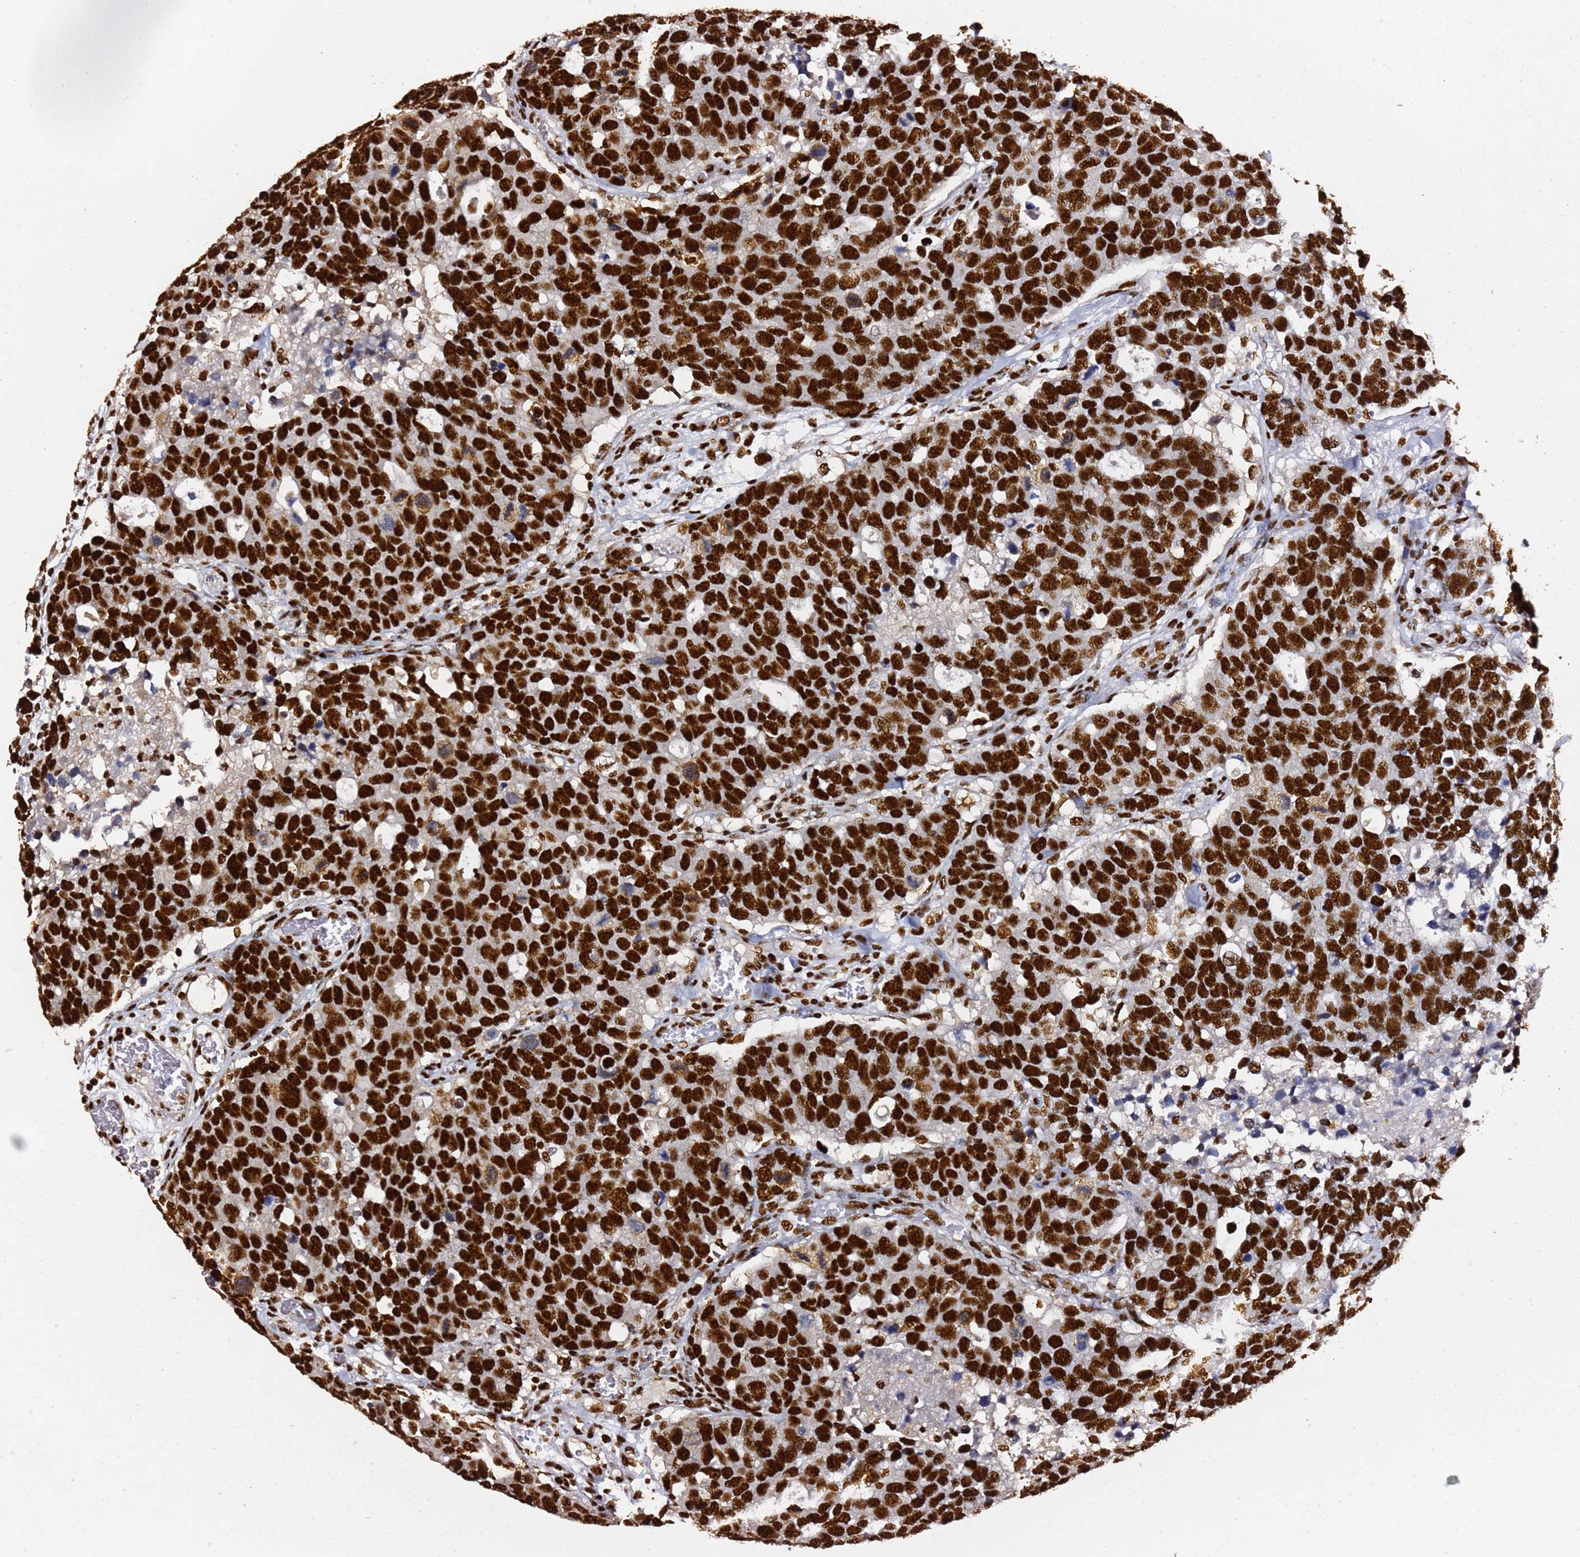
{"staining": {"intensity": "strong", "quantity": ">75%", "location": "nuclear"}, "tissue": "breast cancer", "cell_type": "Tumor cells", "image_type": "cancer", "snomed": [{"axis": "morphology", "description": "Duct carcinoma"}, {"axis": "topography", "description": "Breast"}], "caption": "Protein expression analysis of breast infiltrating ductal carcinoma demonstrates strong nuclear expression in about >75% of tumor cells.", "gene": "C6orf226", "patient": {"sex": "female", "age": 83}}